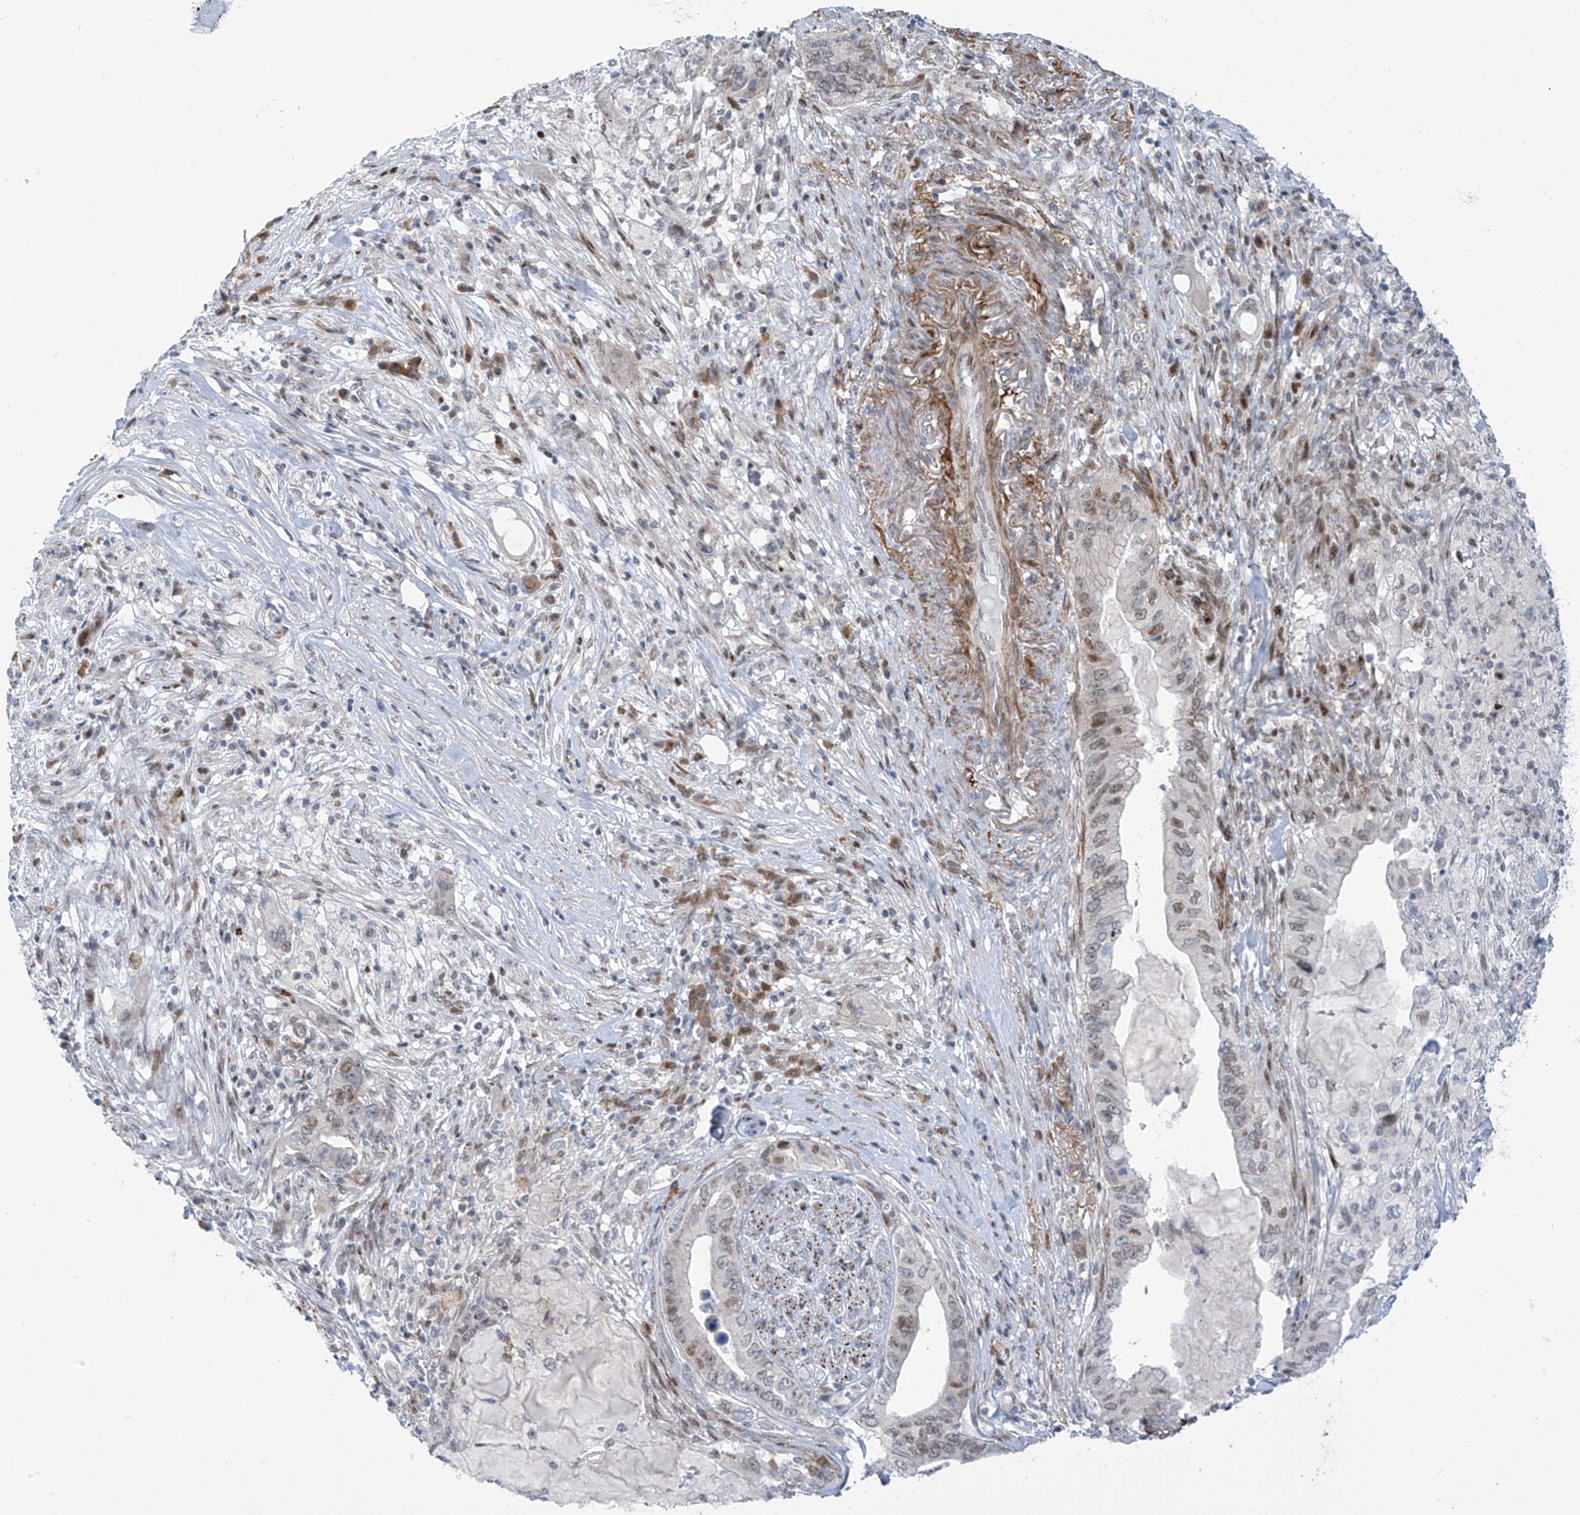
{"staining": {"intensity": "weak", "quantity": ">75%", "location": "nuclear"}, "tissue": "pancreatic cancer", "cell_type": "Tumor cells", "image_type": "cancer", "snomed": [{"axis": "morphology", "description": "Adenocarcinoma, NOS"}, {"axis": "topography", "description": "Pancreas"}], "caption": "IHC photomicrograph of neoplastic tissue: human pancreatic adenocarcinoma stained using IHC displays low levels of weak protein expression localized specifically in the nuclear of tumor cells, appearing as a nuclear brown color.", "gene": "LIN9", "patient": {"sex": "female", "age": 73}}